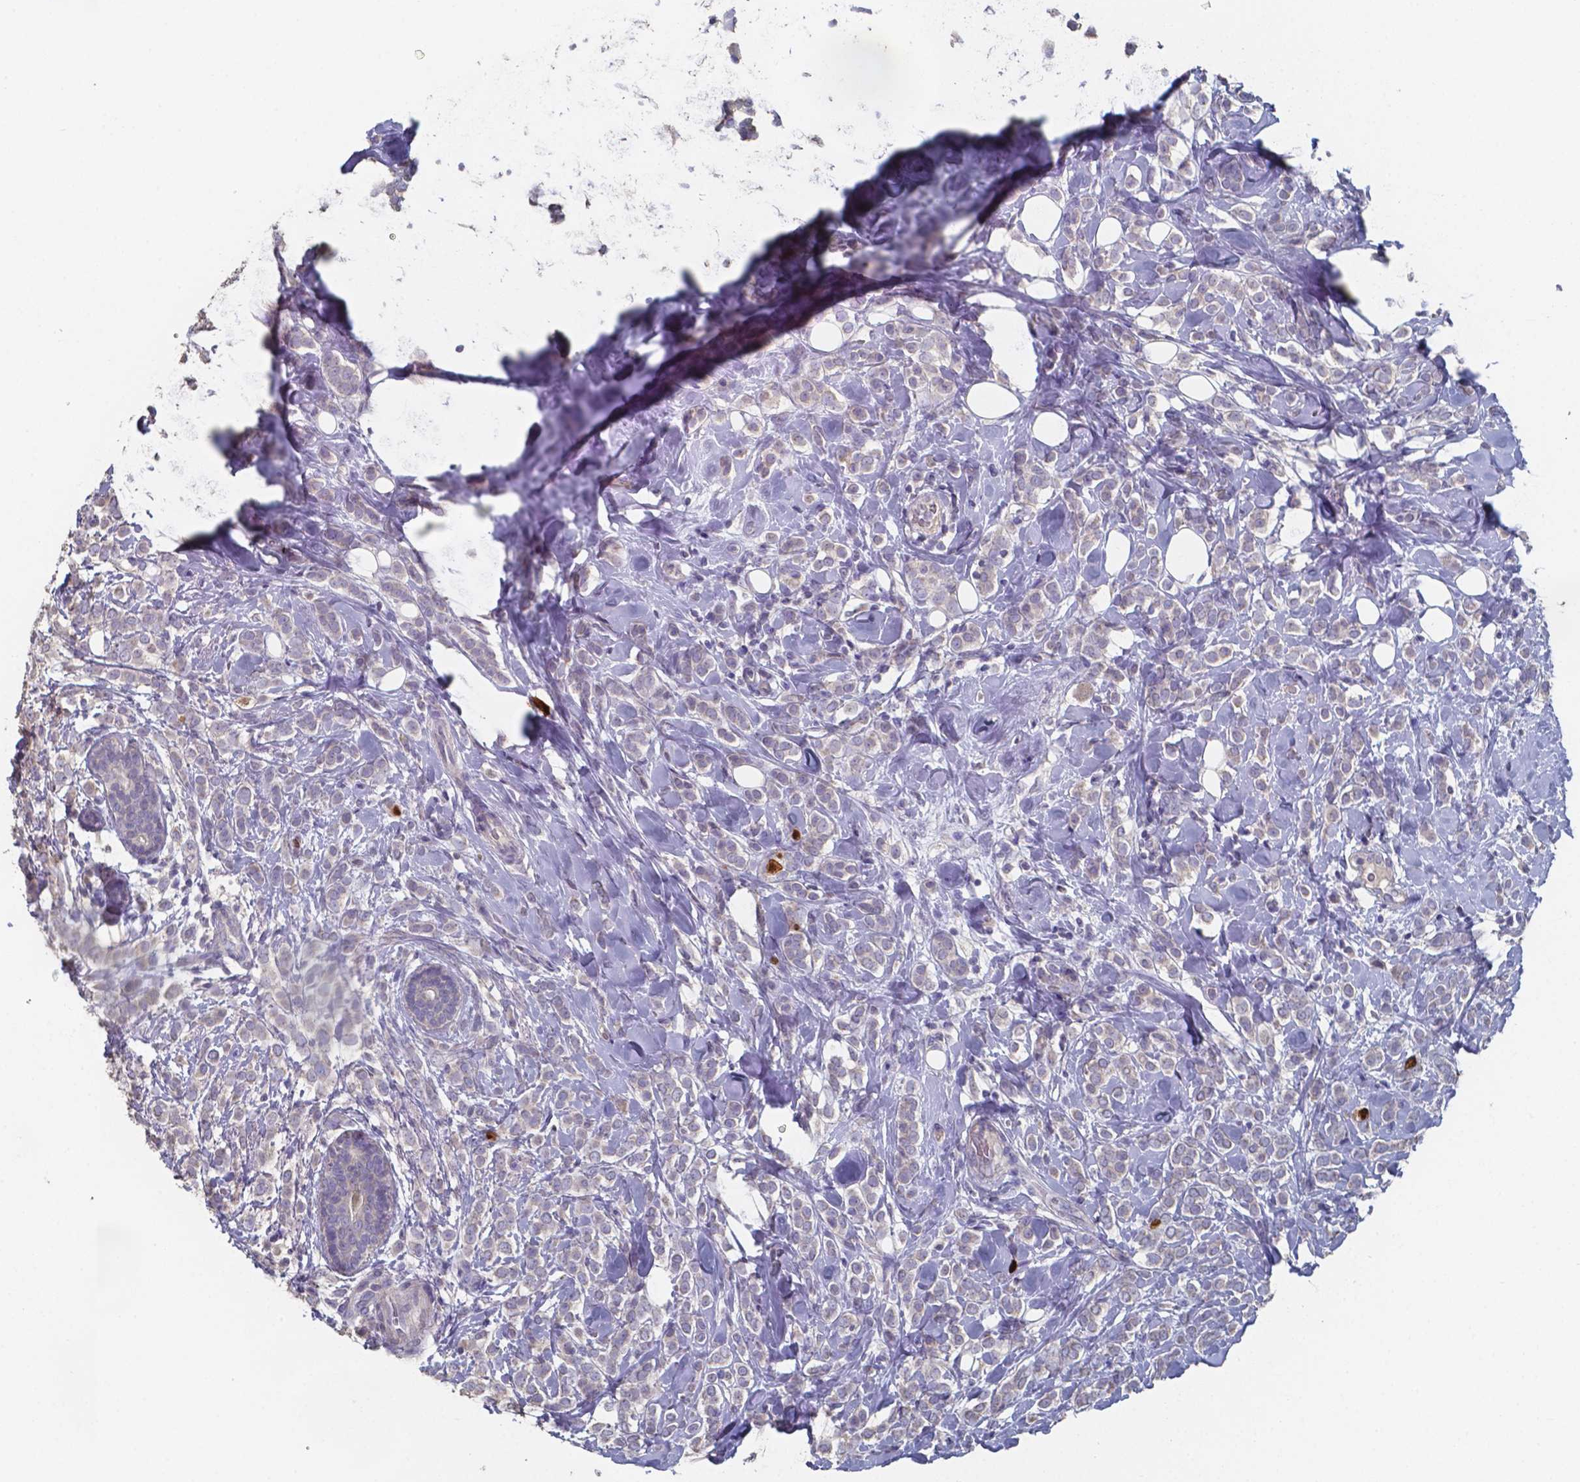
{"staining": {"intensity": "negative", "quantity": "none", "location": "none"}, "tissue": "breast cancer", "cell_type": "Tumor cells", "image_type": "cancer", "snomed": [{"axis": "morphology", "description": "Lobular carcinoma"}, {"axis": "topography", "description": "Breast"}], "caption": "Breast lobular carcinoma was stained to show a protein in brown. There is no significant expression in tumor cells.", "gene": "FOXJ1", "patient": {"sex": "female", "age": 49}}